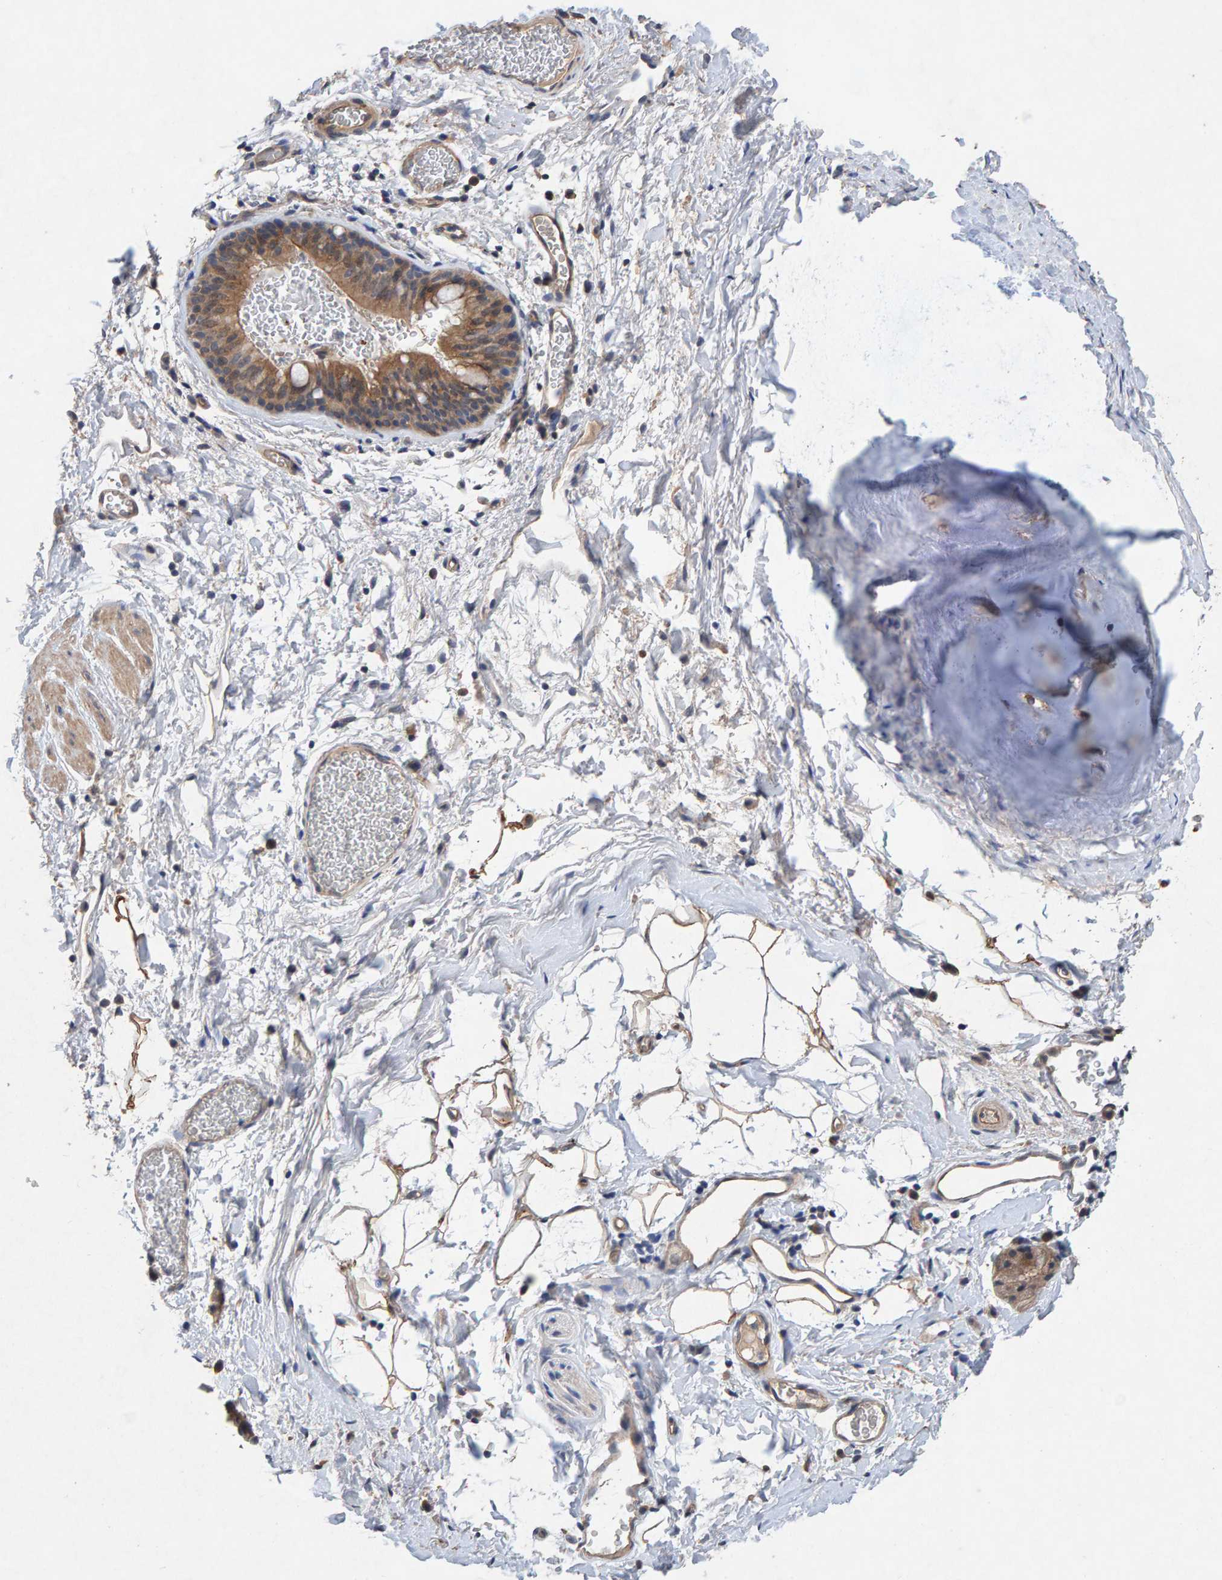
{"staining": {"intensity": "moderate", "quantity": ">75%", "location": "cytoplasmic/membranous"}, "tissue": "bronchus", "cell_type": "Respiratory epithelial cells", "image_type": "normal", "snomed": [{"axis": "morphology", "description": "Normal tissue, NOS"}, {"axis": "topography", "description": "Cartilage tissue"}, {"axis": "topography", "description": "Bronchus"}], "caption": "Unremarkable bronchus demonstrates moderate cytoplasmic/membranous expression in about >75% of respiratory epithelial cells (IHC, brightfield microscopy, high magnification)..", "gene": "EFR3A", "patient": {"sex": "female", "age": 53}}